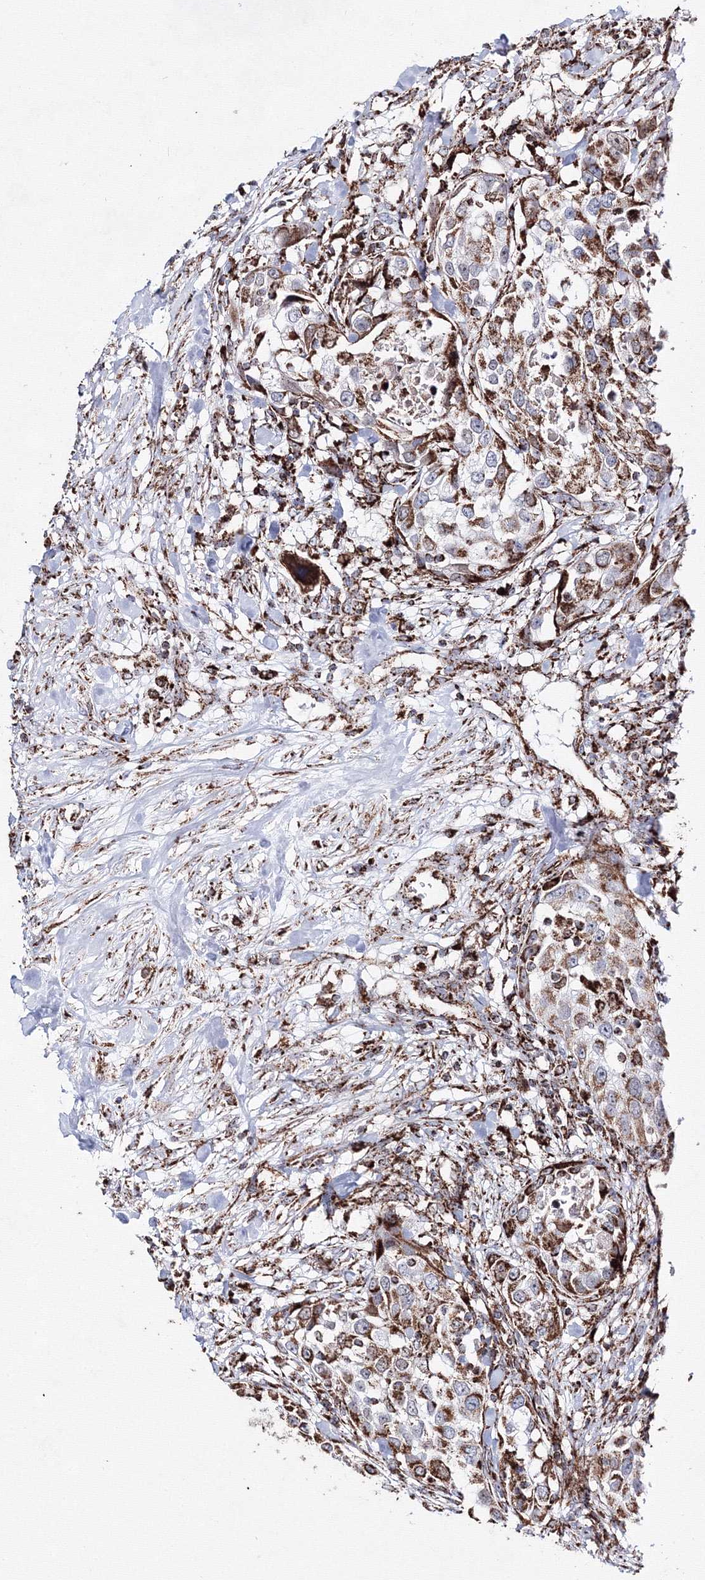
{"staining": {"intensity": "strong", "quantity": ">75%", "location": "cytoplasmic/membranous"}, "tissue": "urothelial cancer", "cell_type": "Tumor cells", "image_type": "cancer", "snomed": [{"axis": "morphology", "description": "Urothelial carcinoma, High grade"}, {"axis": "topography", "description": "Urinary bladder"}], "caption": "This image reveals high-grade urothelial carcinoma stained with immunohistochemistry (IHC) to label a protein in brown. The cytoplasmic/membranous of tumor cells show strong positivity for the protein. Nuclei are counter-stained blue.", "gene": "HADHB", "patient": {"sex": "female", "age": 80}}